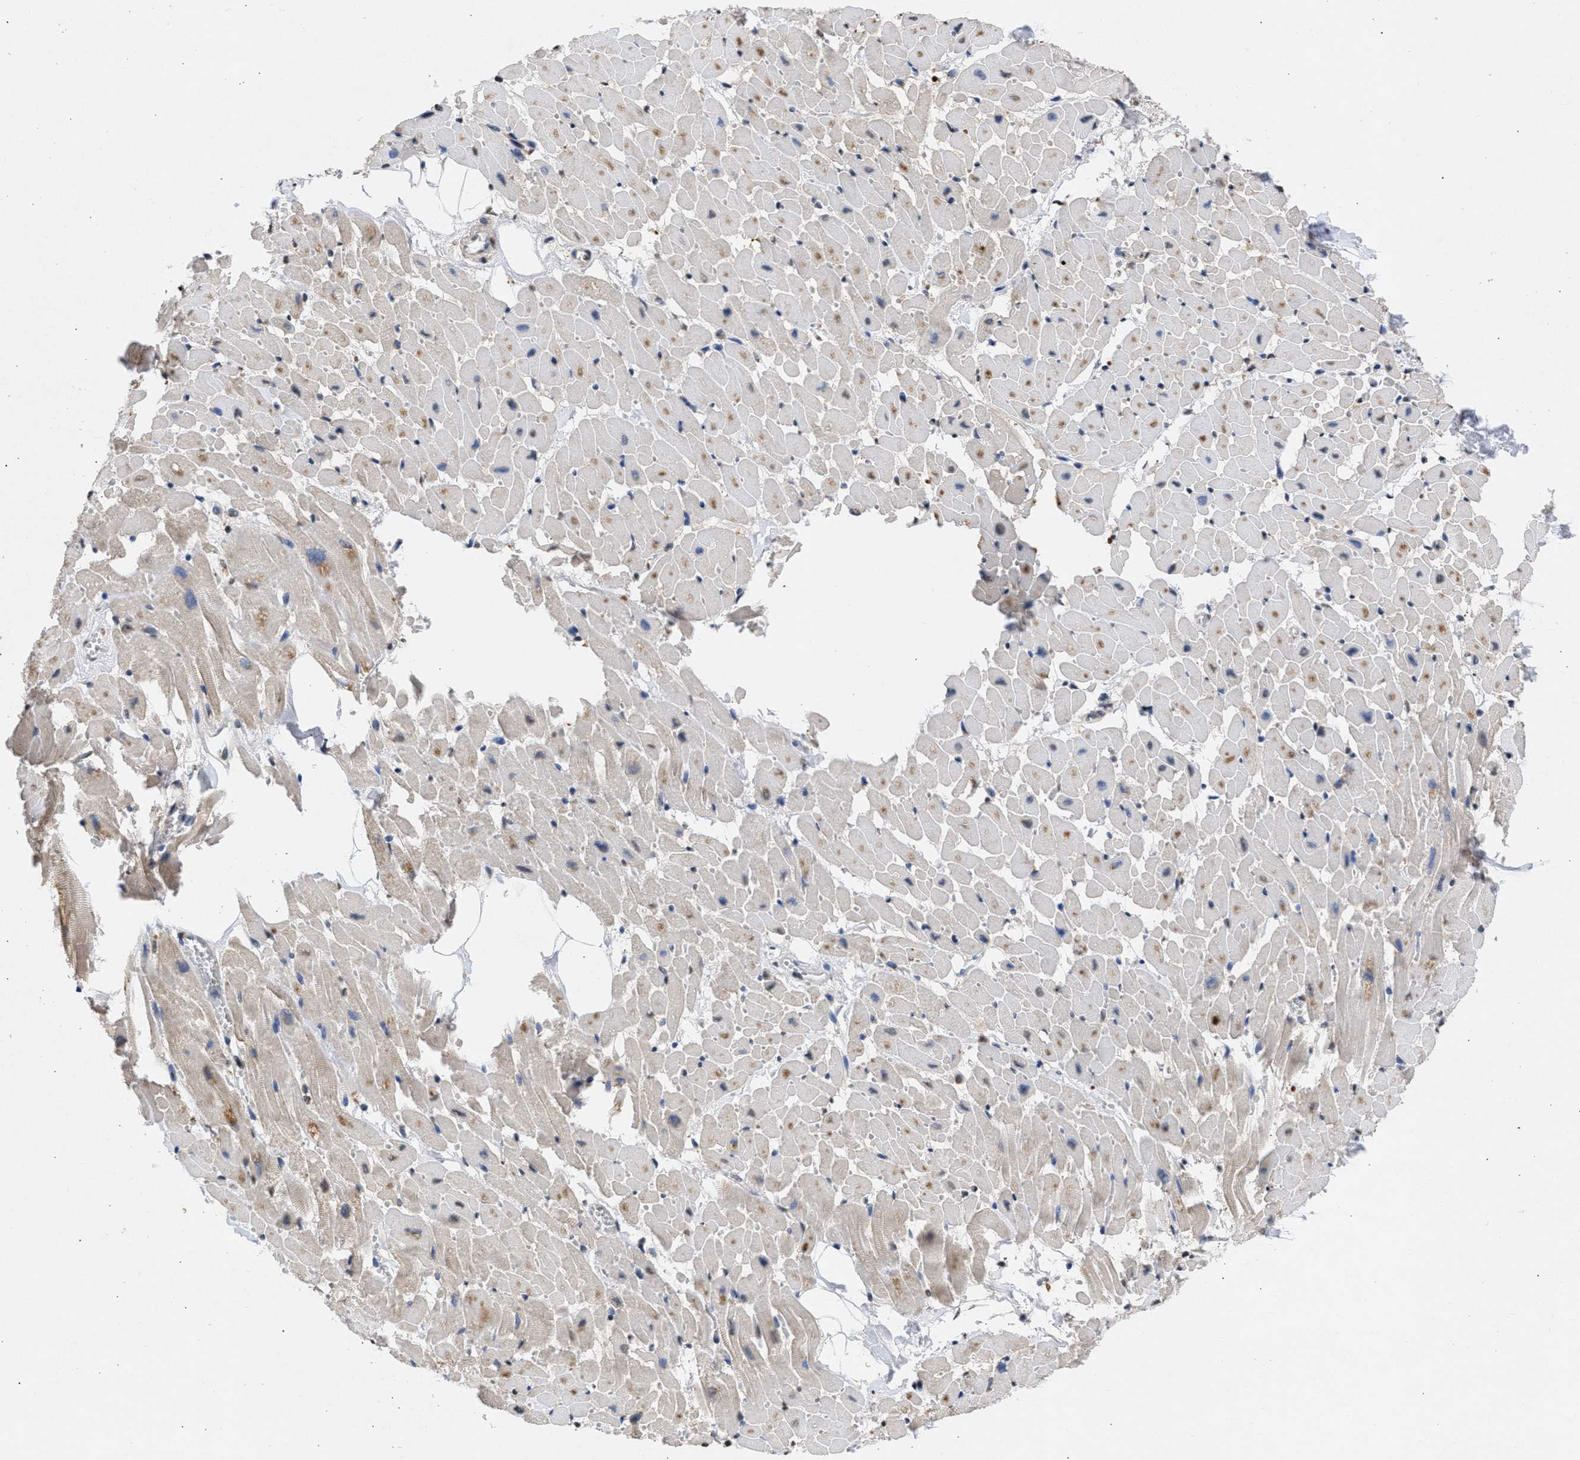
{"staining": {"intensity": "moderate", "quantity": "<25%", "location": "cytoplasmic/membranous"}, "tissue": "heart muscle", "cell_type": "Cardiomyocytes", "image_type": "normal", "snomed": [{"axis": "morphology", "description": "Normal tissue, NOS"}, {"axis": "topography", "description": "Heart"}], "caption": "This is a histology image of immunohistochemistry staining of normal heart muscle, which shows moderate positivity in the cytoplasmic/membranous of cardiomyocytes.", "gene": "NUP35", "patient": {"sex": "female", "age": 19}}